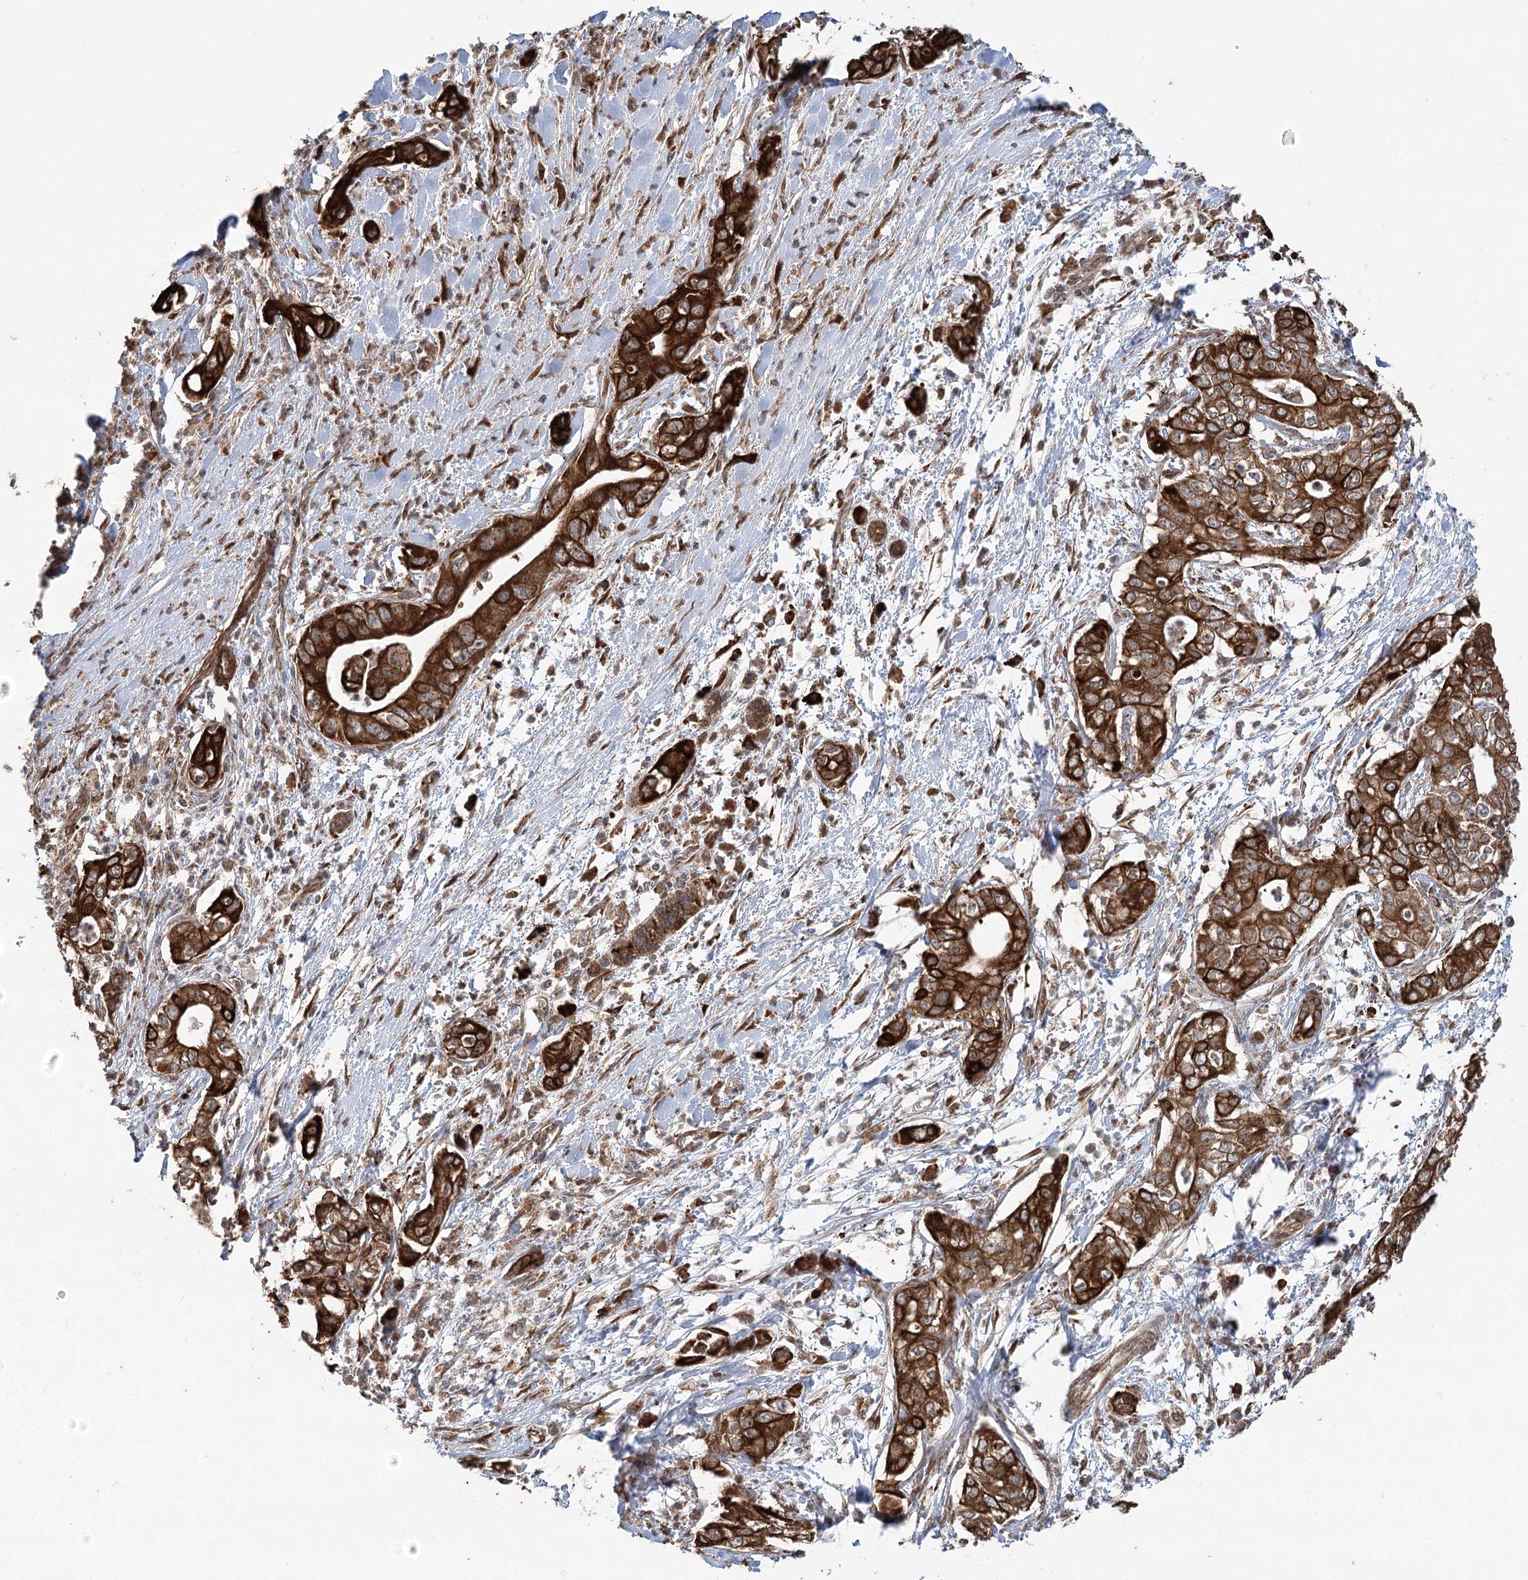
{"staining": {"intensity": "strong", "quantity": ">75%", "location": "cytoplasmic/membranous"}, "tissue": "pancreatic cancer", "cell_type": "Tumor cells", "image_type": "cancer", "snomed": [{"axis": "morphology", "description": "Adenocarcinoma, NOS"}, {"axis": "topography", "description": "Pancreas"}], "caption": "A micrograph showing strong cytoplasmic/membranous staining in approximately >75% of tumor cells in pancreatic cancer (adenocarcinoma), as visualized by brown immunohistochemical staining.", "gene": "DNAJB14", "patient": {"sex": "female", "age": 78}}